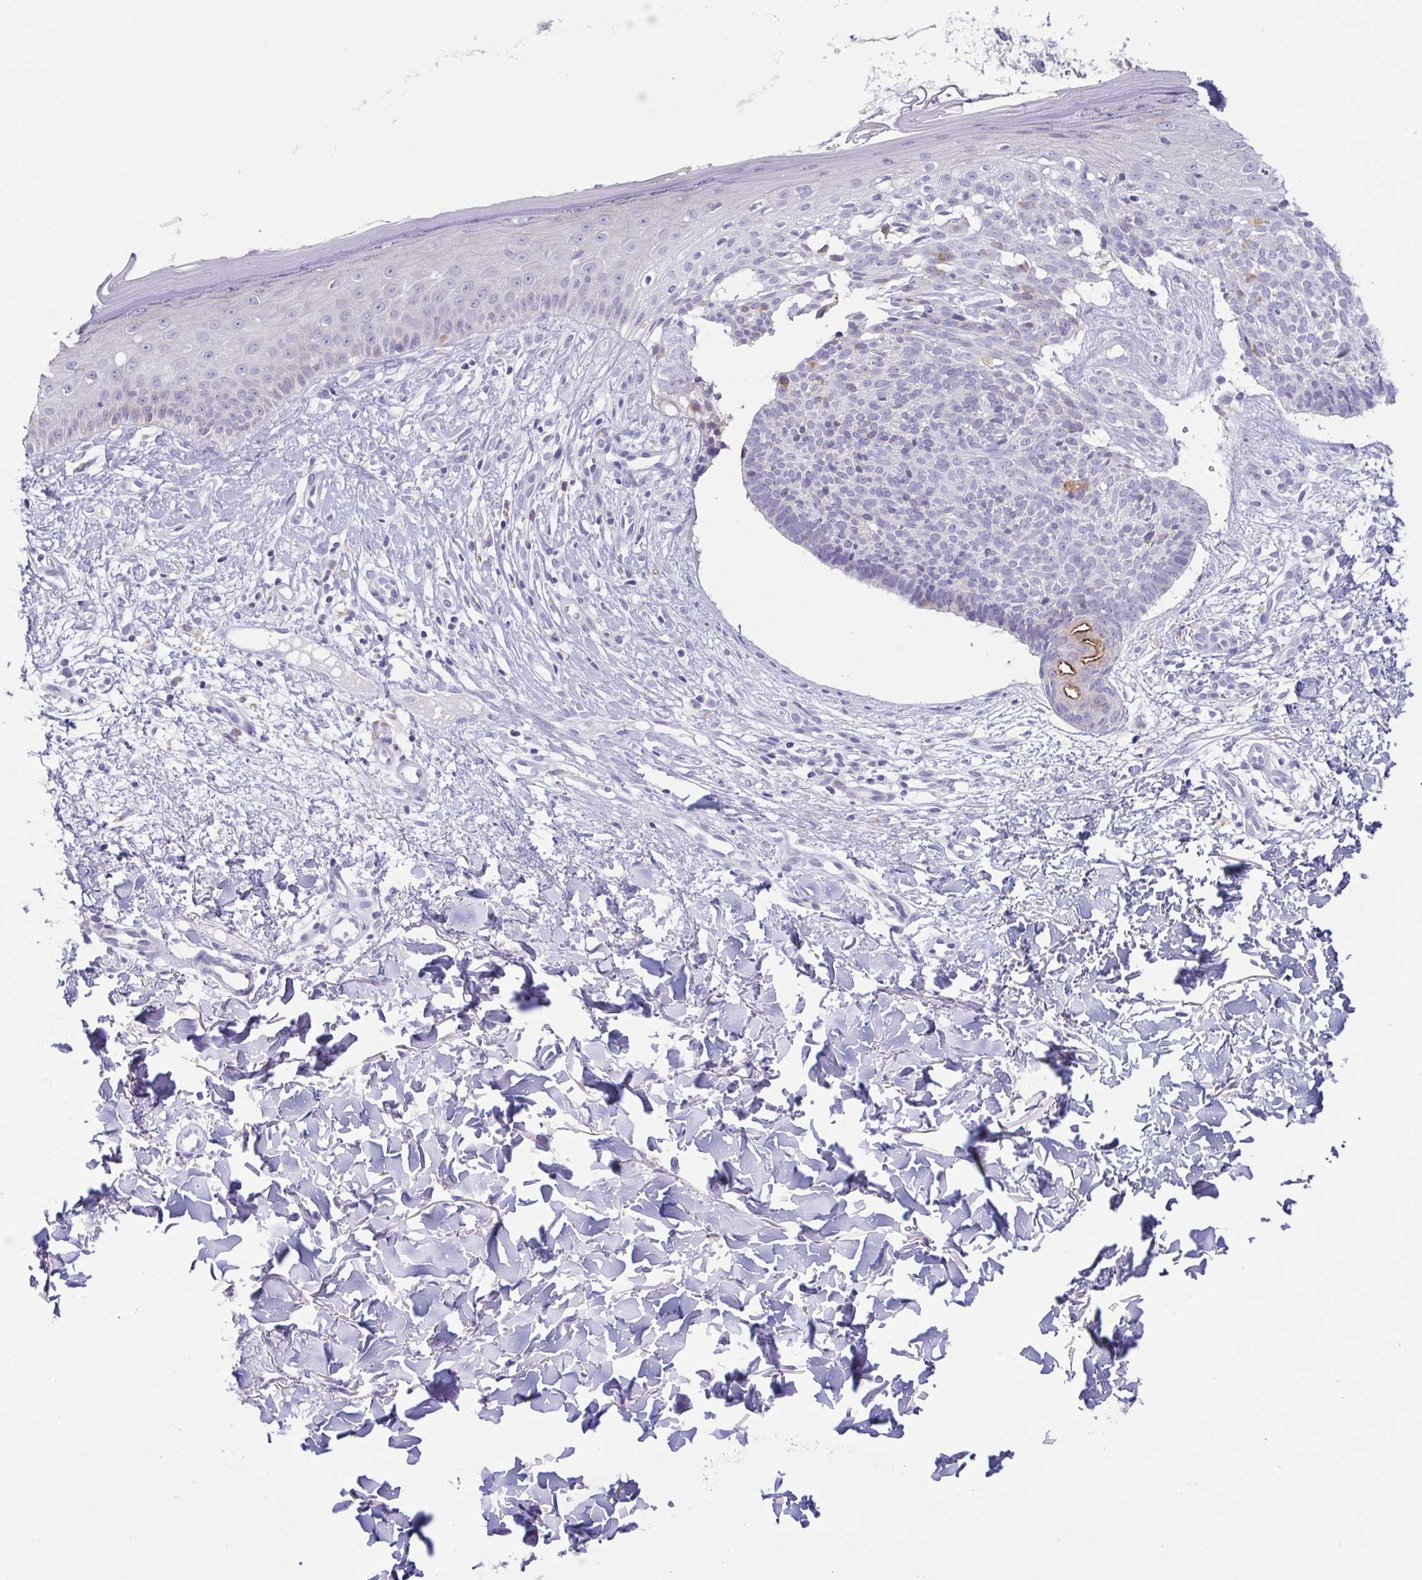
{"staining": {"intensity": "negative", "quantity": "none", "location": "none"}, "tissue": "skin cancer", "cell_type": "Tumor cells", "image_type": "cancer", "snomed": [{"axis": "morphology", "description": "Basal cell carcinoma"}, {"axis": "topography", "description": "Skin"}], "caption": "A histopathology image of skin cancer (basal cell carcinoma) stained for a protein displays no brown staining in tumor cells.", "gene": "ATP6V1G2", "patient": {"sex": "male", "age": 51}}